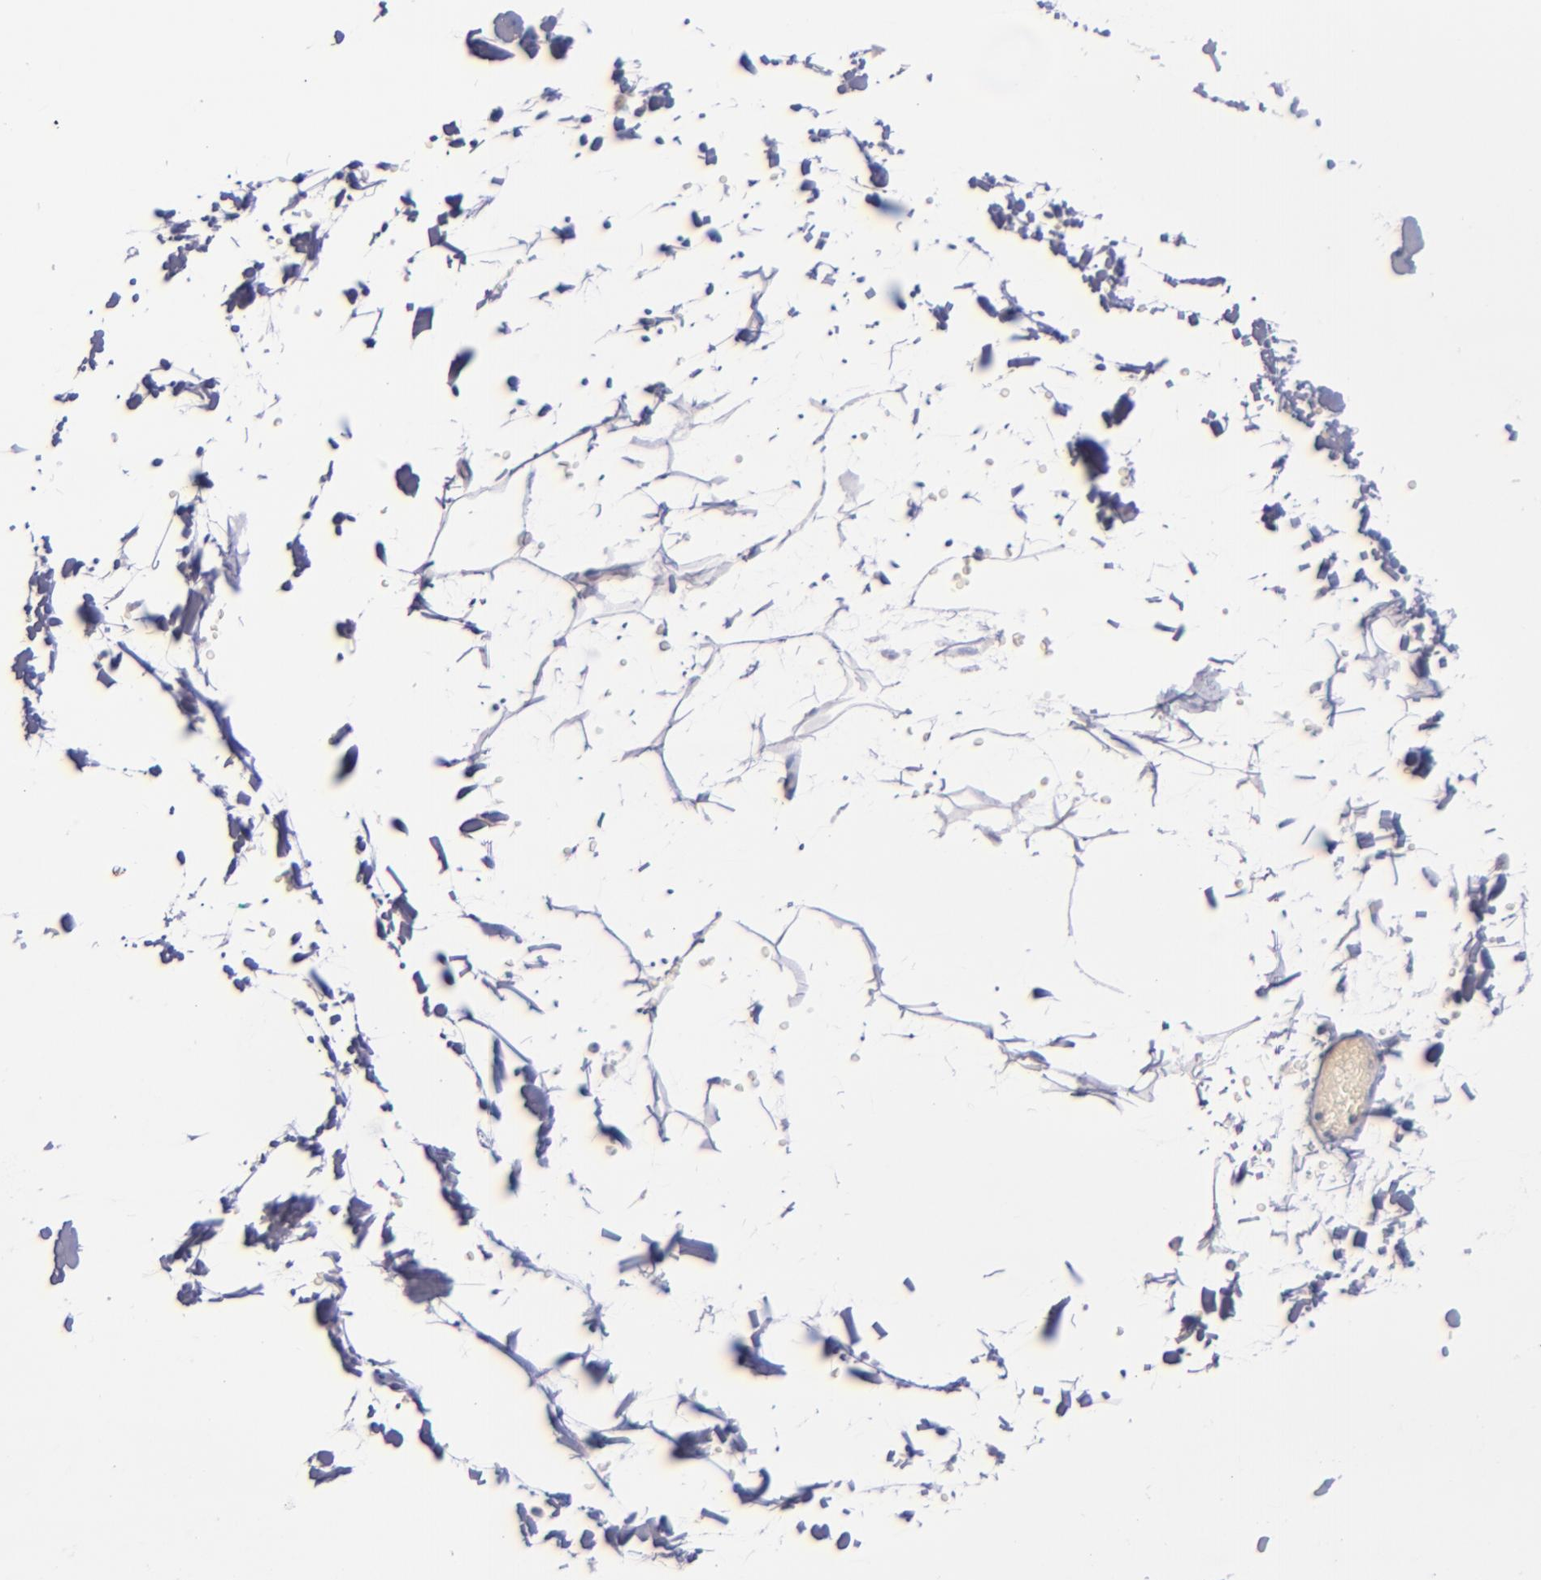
{"staining": {"intensity": "negative", "quantity": "none", "location": "none"}, "tissue": "adipose tissue", "cell_type": "Adipocytes", "image_type": "normal", "snomed": [{"axis": "morphology", "description": "Normal tissue, NOS"}, {"axis": "topography", "description": "Soft tissue"}], "caption": "IHC of benign adipose tissue demonstrates no staining in adipocytes. The staining is performed using DAB (3,3'-diaminobenzidine) brown chromogen with nuclei counter-stained in using hematoxylin.", "gene": "TSC2", "patient": {"sex": "male", "age": 72}}